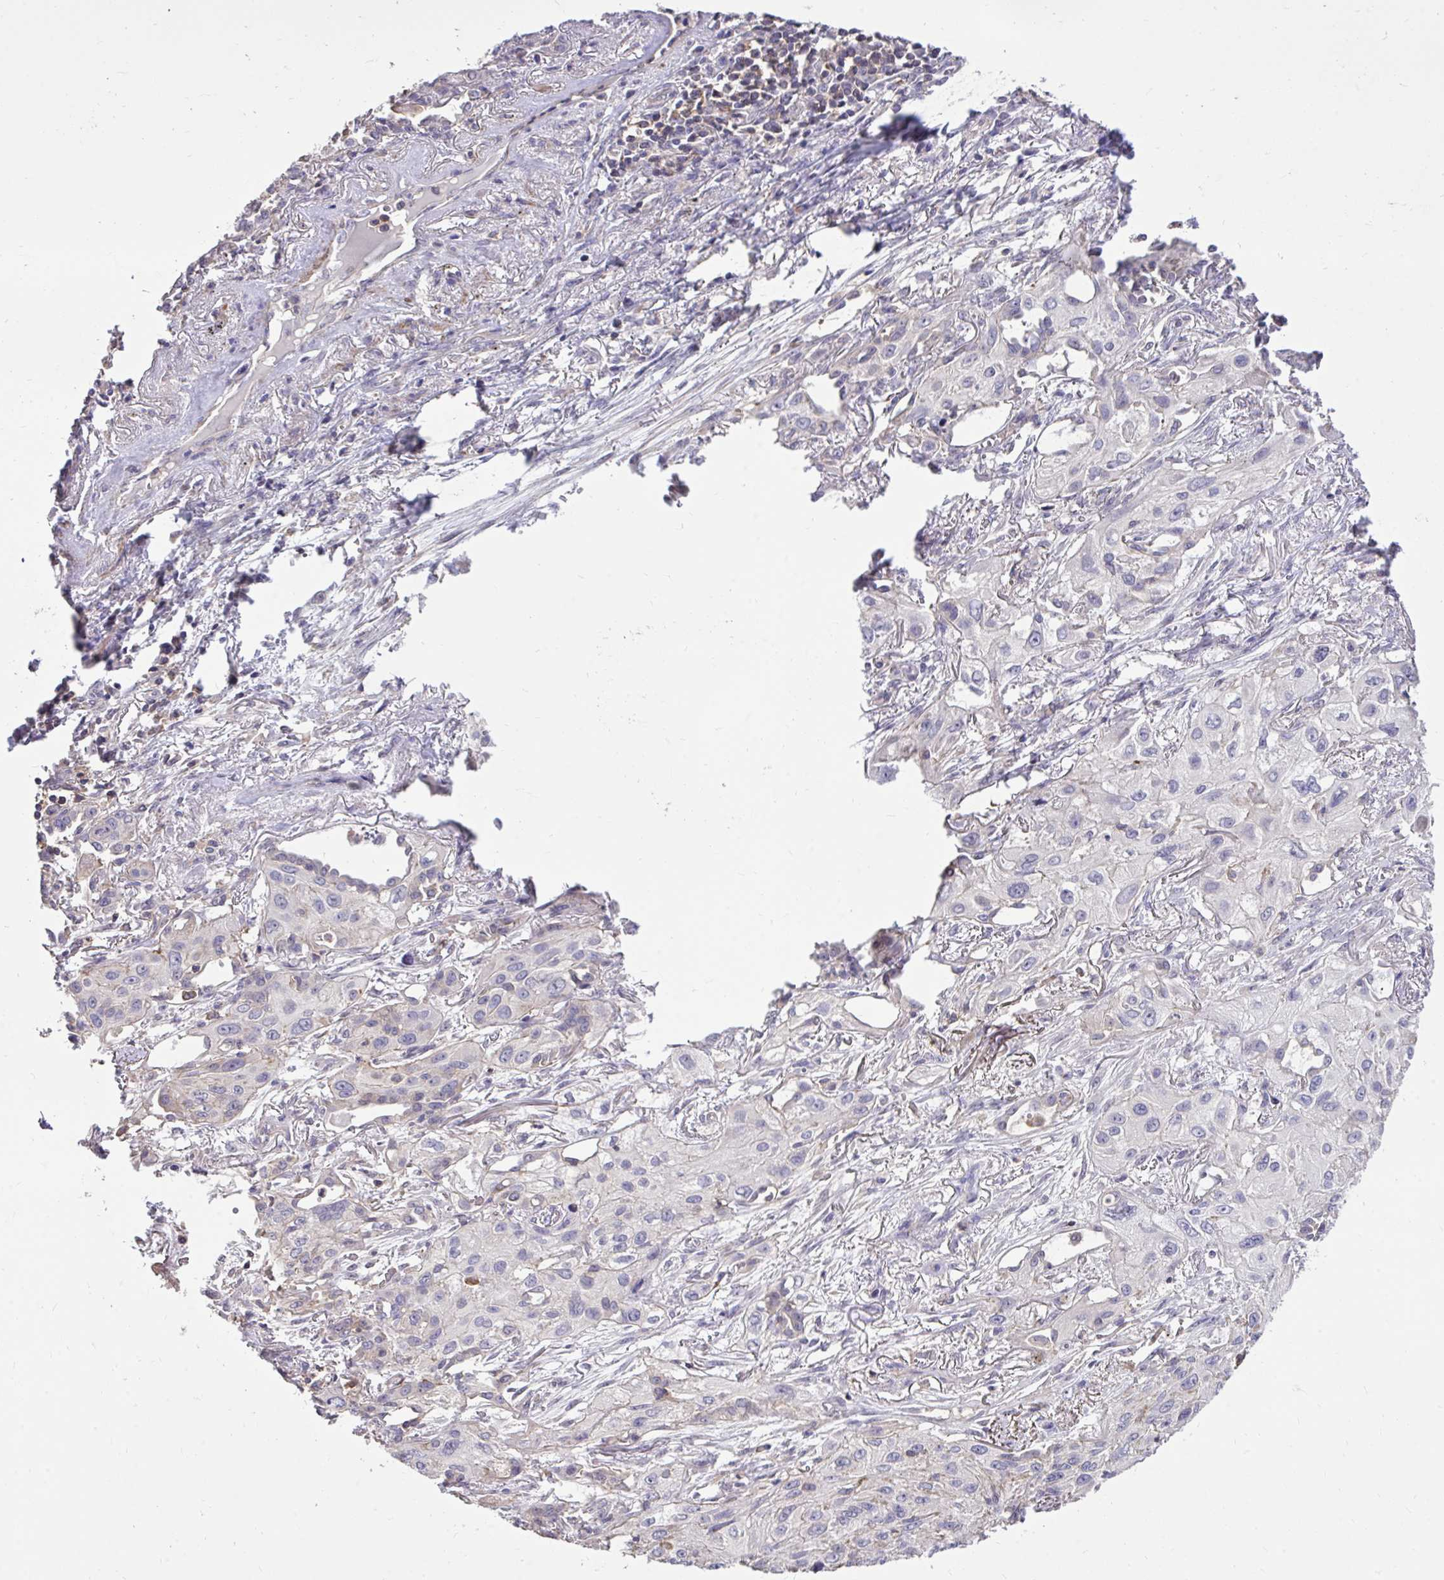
{"staining": {"intensity": "negative", "quantity": "none", "location": "none"}, "tissue": "lung cancer", "cell_type": "Tumor cells", "image_type": "cancer", "snomed": [{"axis": "morphology", "description": "Squamous cell carcinoma, NOS"}, {"axis": "topography", "description": "Lung"}], "caption": "IHC of human lung cancer exhibits no positivity in tumor cells. (DAB immunohistochemistry (IHC) visualized using brightfield microscopy, high magnification).", "gene": "IGFL2", "patient": {"sex": "male", "age": 71}}